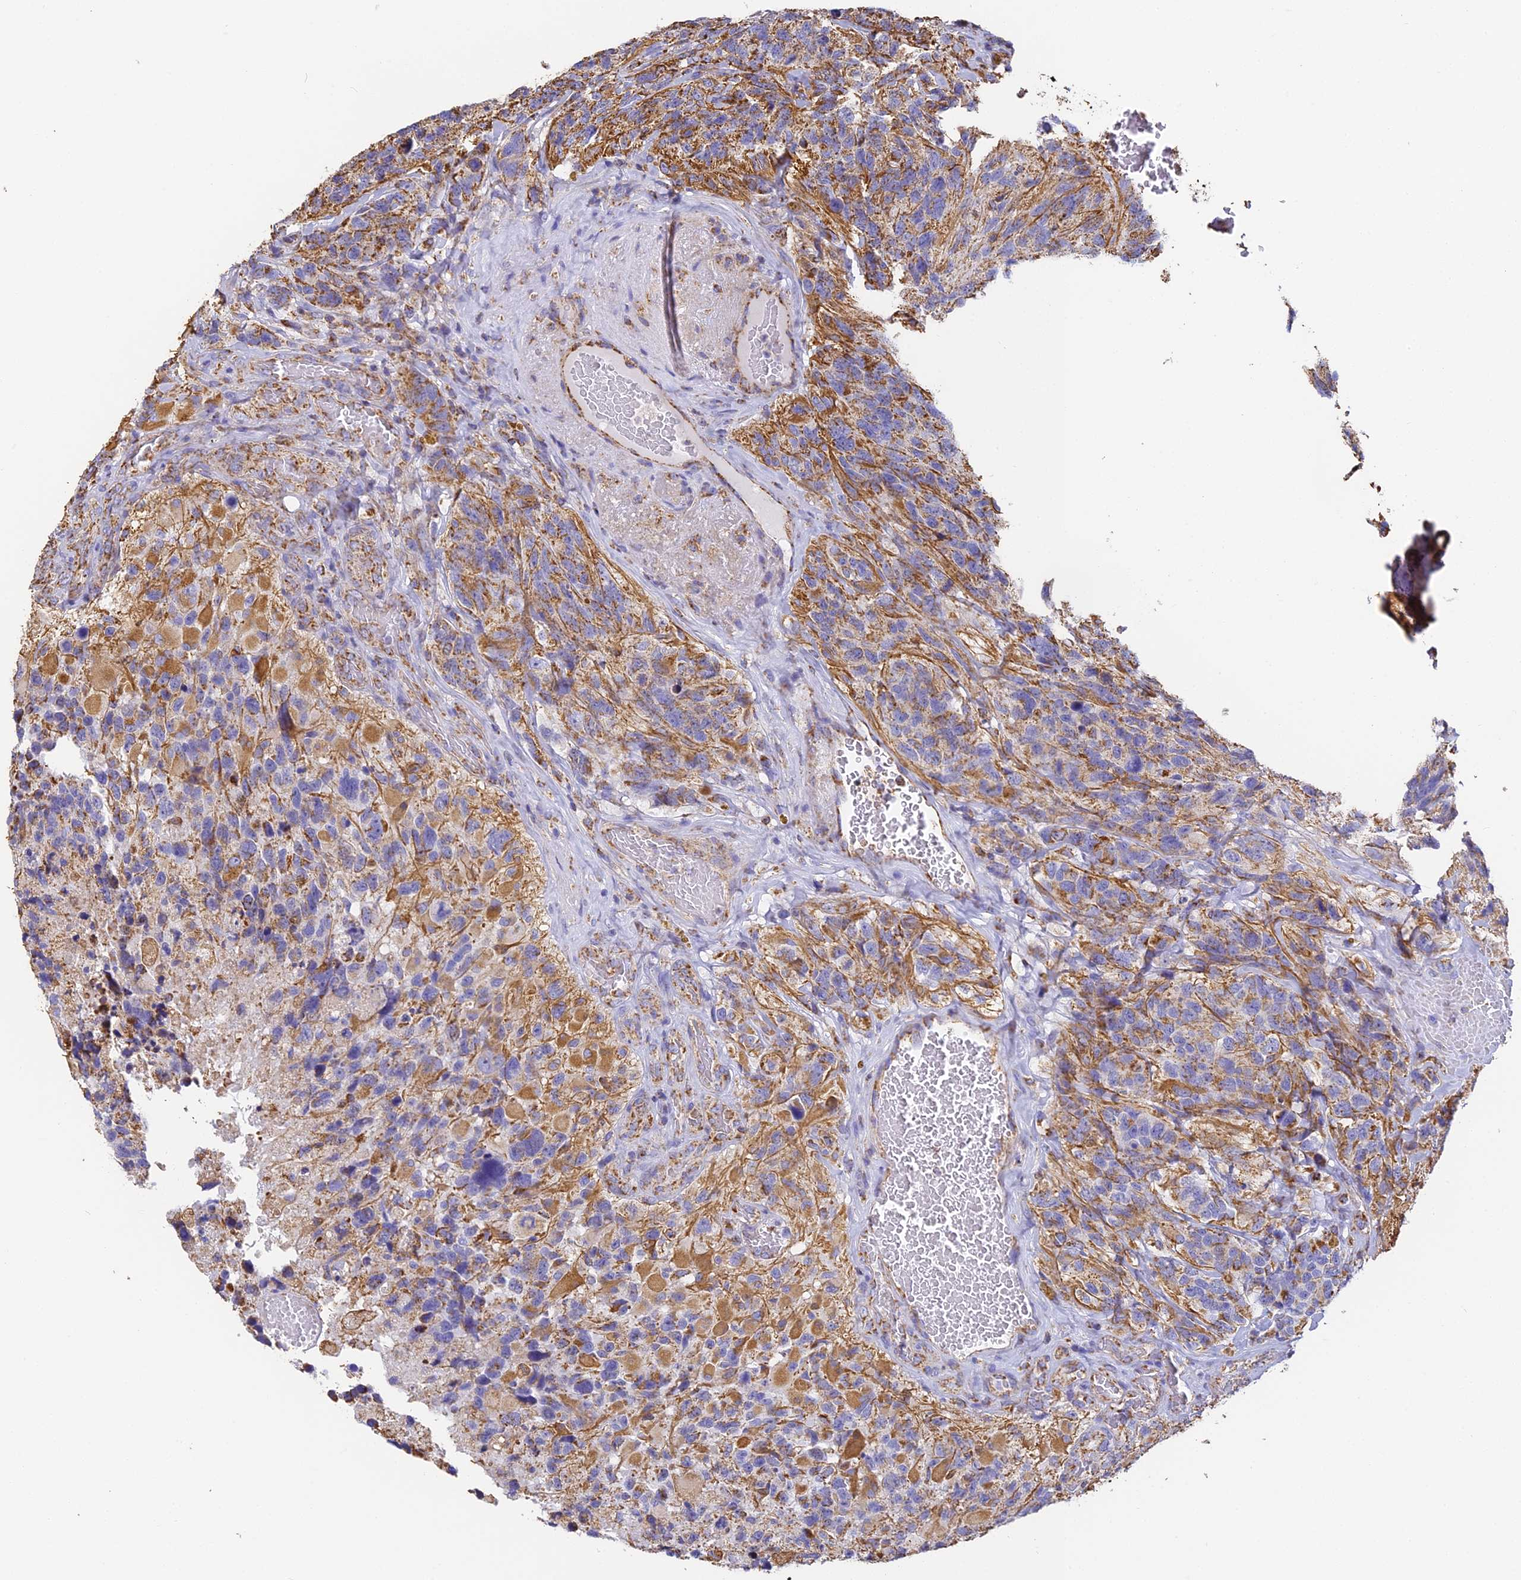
{"staining": {"intensity": "weak", "quantity": "<25%", "location": "cytoplasmic/membranous"}, "tissue": "glioma", "cell_type": "Tumor cells", "image_type": "cancer", "snomed": [{"axis": "morphology", "description": "Glioma, malignant, High grade"}, {"axis": "topography", "description": "Brain"}], "caption": "An image of glioma stained for a protein shows no brown staining in tumor cells.", "gene": "COX6C", "patient": {"sex": "male", "age": 69}}